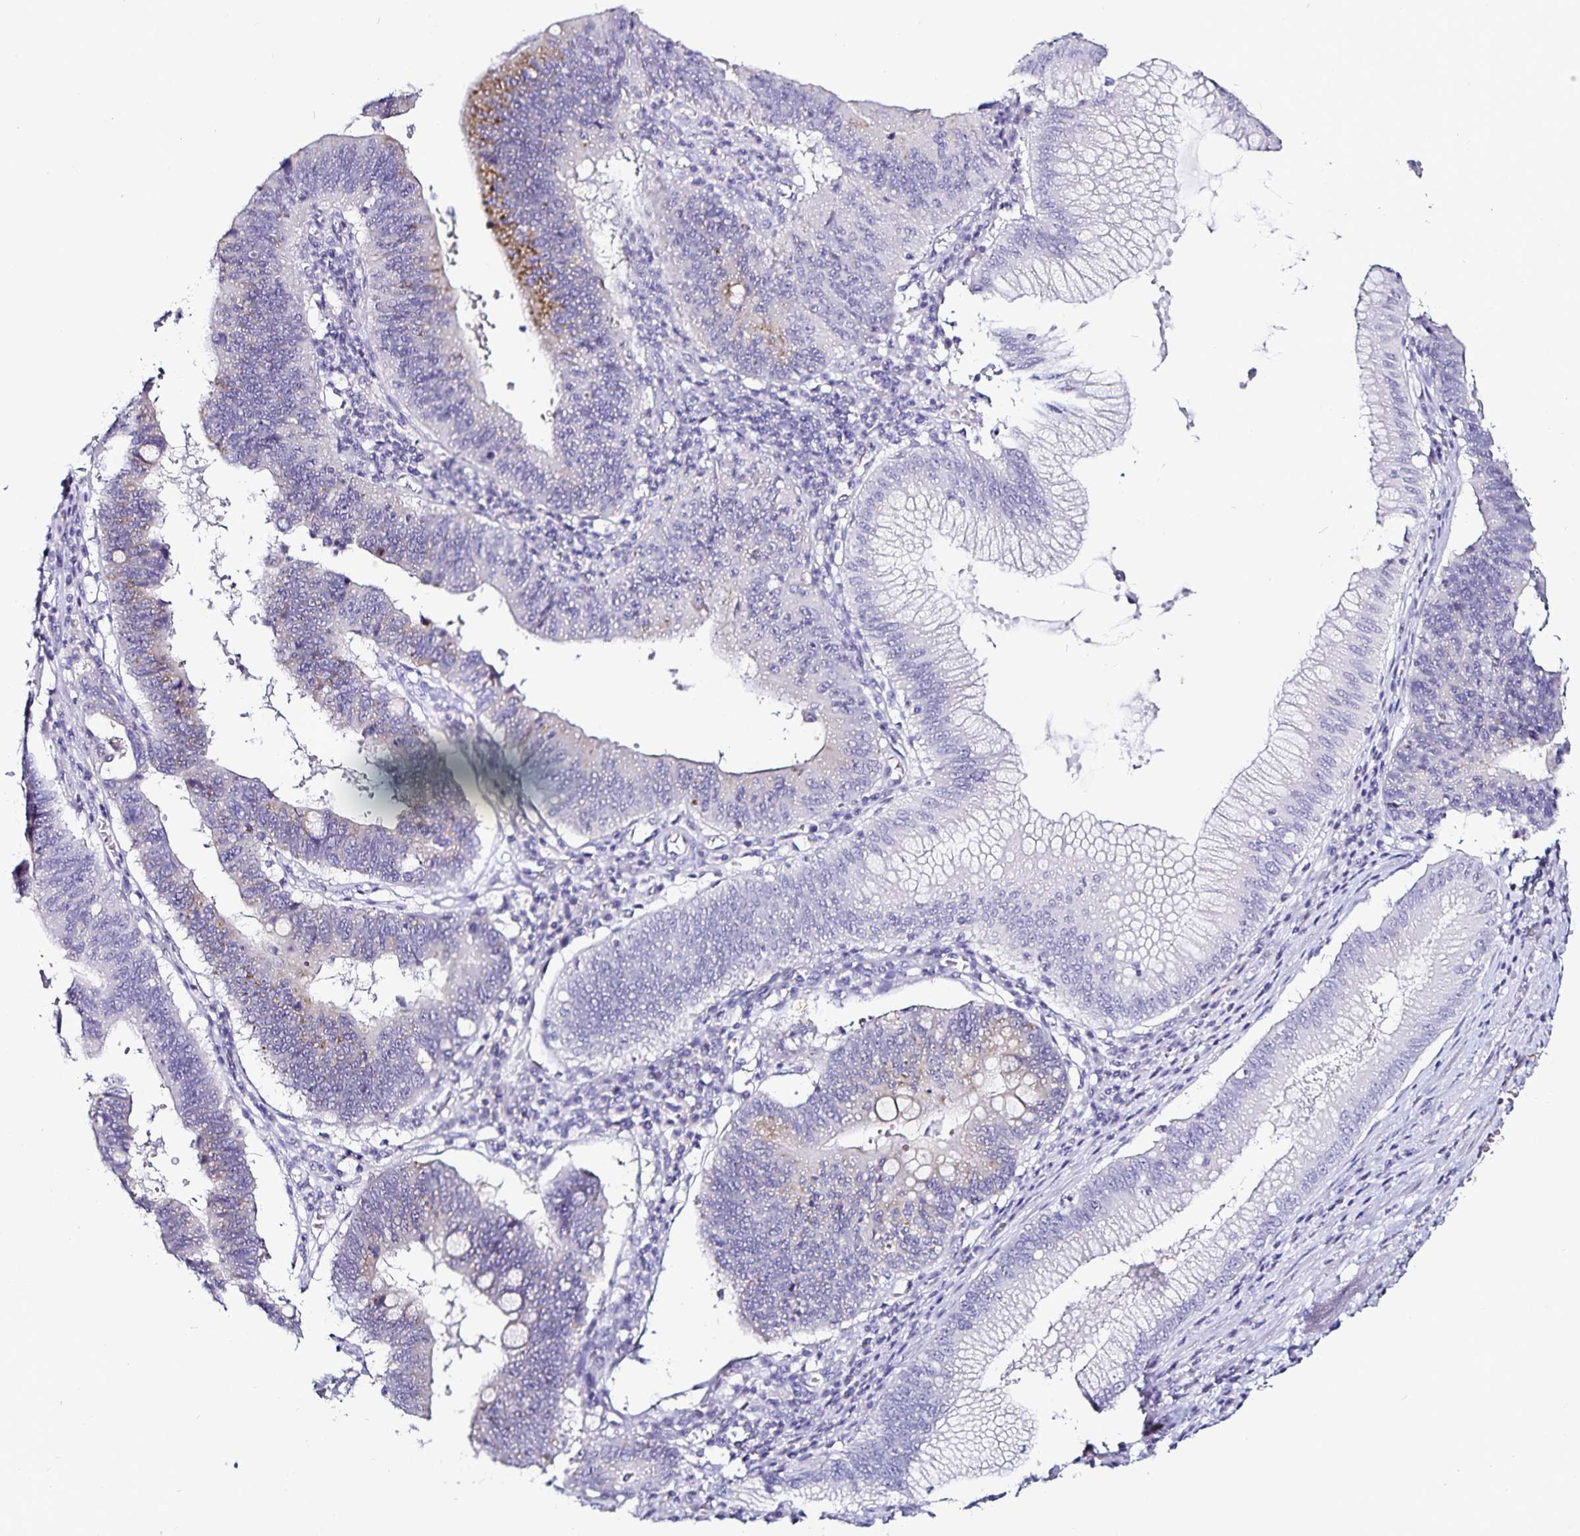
{"staining": {"intensity": "moderate", "quantity": "<25%", "location": "cytoplasmic/membranous"}, "tissue": "stomach cancer", "cell_type": "Tumor cells", "image_type": "cancer", "snomed": [{"axis": "morphology", "description": "Adenocarcinoma, NOS"}, {"axis": "topography", "description": "Stomach"}], "caption": "Stomach cancer (adenocarcinoma) tissue exhibits moderate cytoplasmic/membranous staining in approximately <25% of tumor cells (Brightfield microscopy of DAB IHC at high magnification).", "gene": "TSPAN7", "patient": {"sex": "male", "age": 59}}